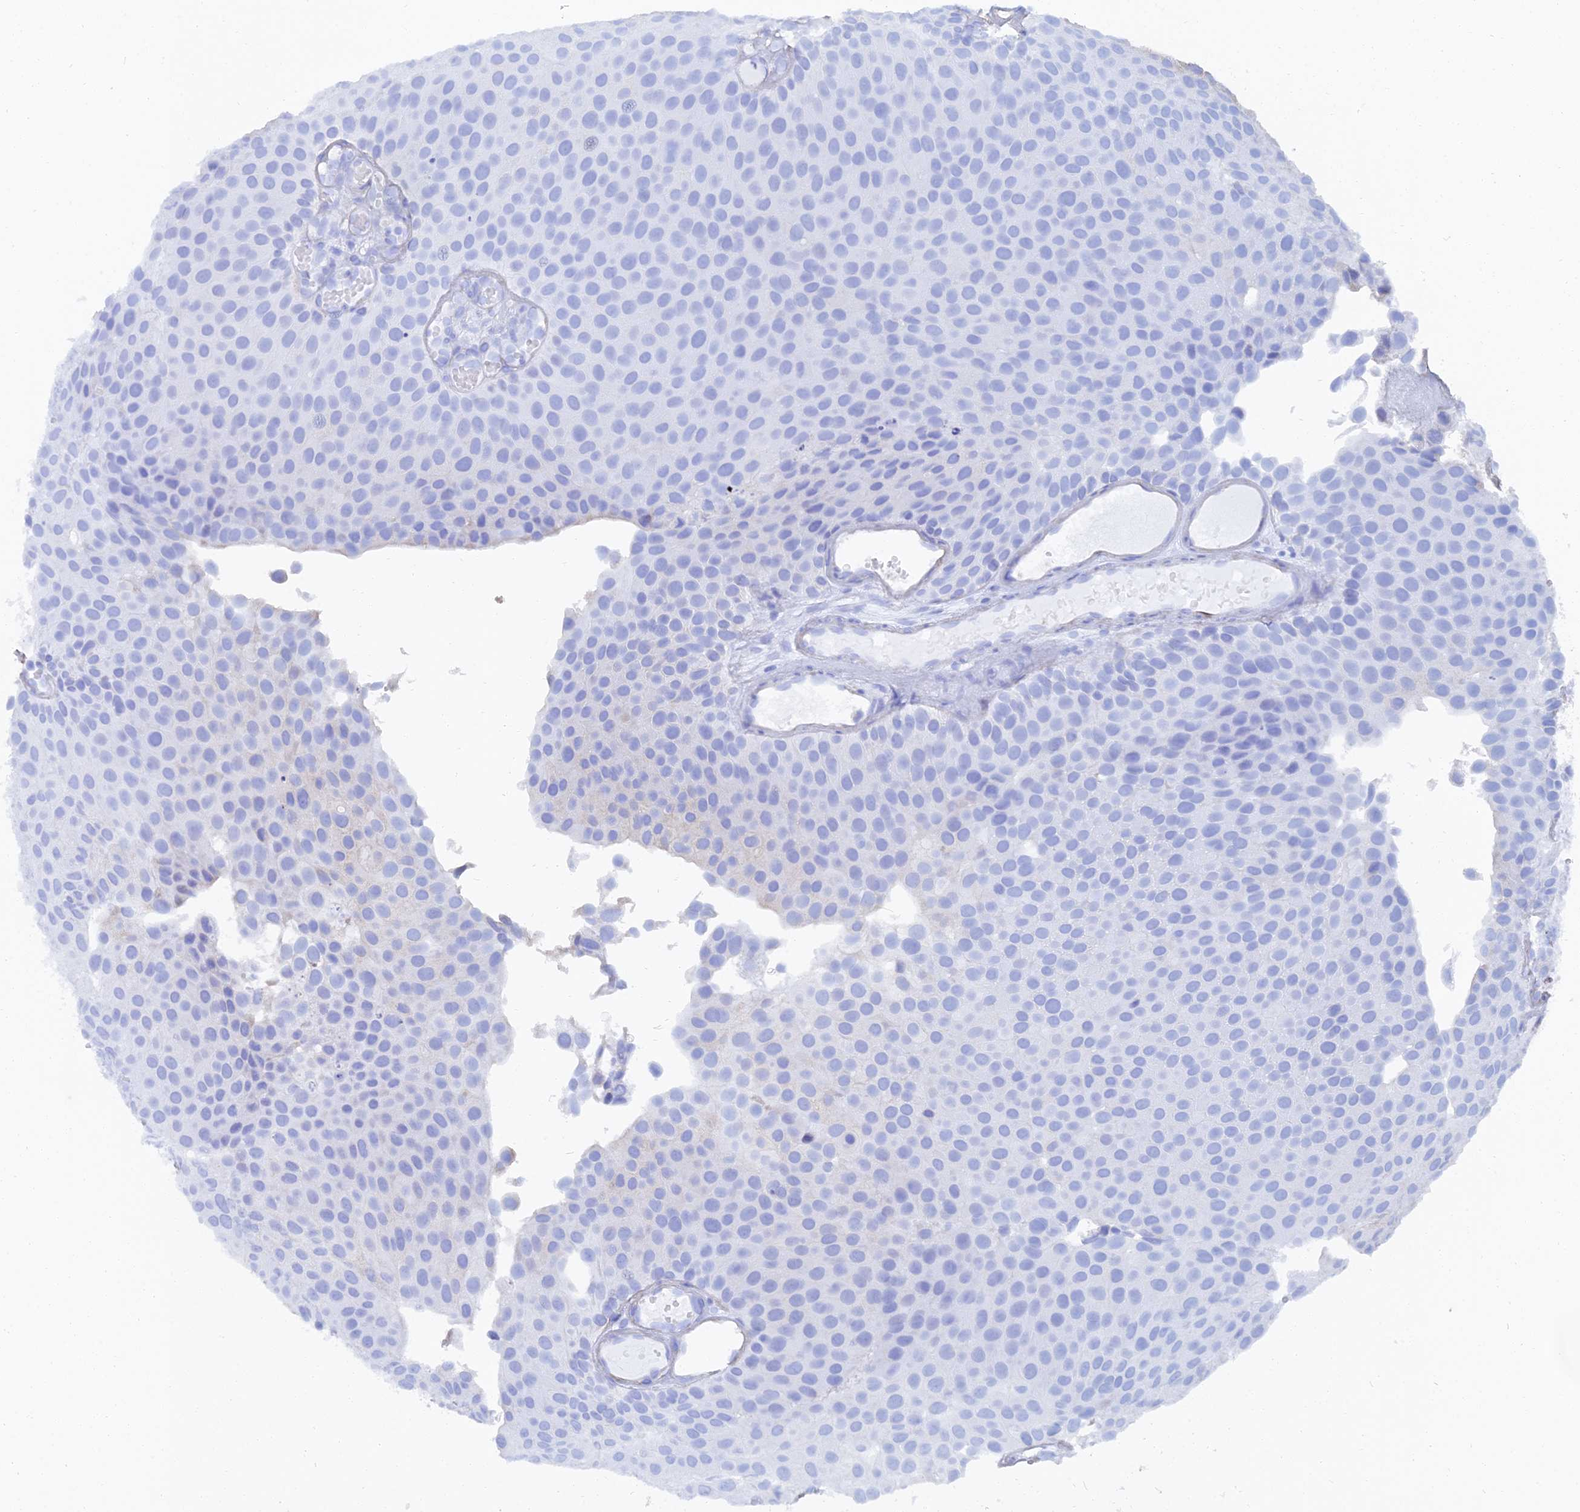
{"staining": {"intensity": "moderate", "quantity": "<25%", "location": "cytoplasmic/membranous"}, "tissue": "urothelial cancer", "cell_type": "Tumor cells", "image_type": "cancer", "snomed": [{"axis": "morphology", "description": "Urothelial carcinoma, Low grade"}, {"axis": "topography", "description": "Urinary bladder"}], "caption": "Moderate cytoplasmic/membranous protein positivity is seen in about <25% of tumor cells in urothelial carcinoma (low-grade).", "gene": "TRIM43B", "patient": {"sex": "male", "age": 89}}